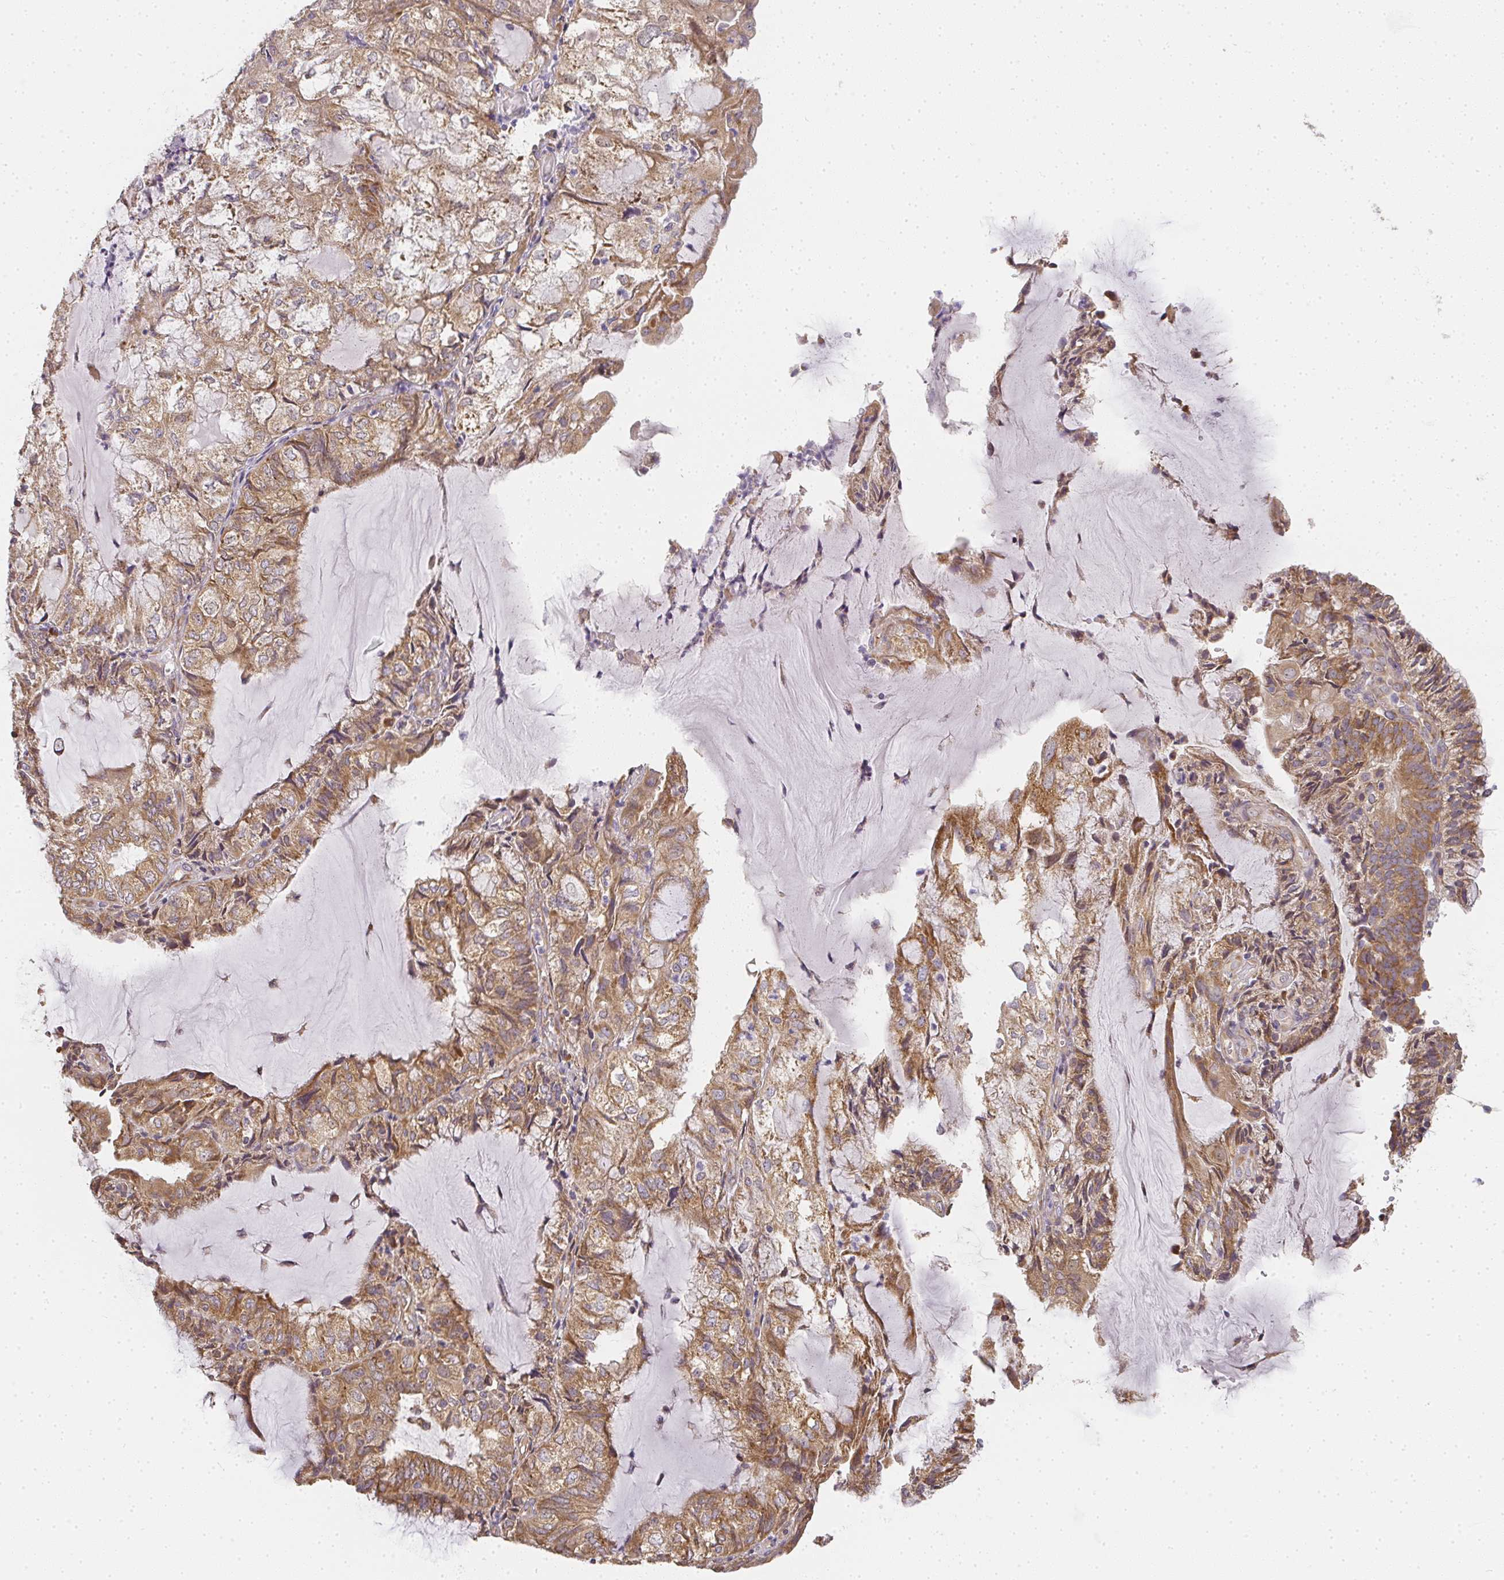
{"staining": {"intensity": "moderate", "quantity": ">75%", "location": "cytoplasmic/membranous"}, "tissue": "endometrial cancer", "cell_type": "Tumor cells", "image_type": "cancer", "snomed": [{"axis": "morphology", "description": "Adenocarcinoma, NOS"}, {"axis": "topography", "description": "Endometrium"}], "caption": "Endometrial cancer was stained to show a protein in brown. There is medium levels of moderate cytoplasmic/membranous positivity in approximately >75% of tumor cells. (IHC, brightfield microscopy, high magnification).", "gene": "SLC35B3", "patient": {"sex": "female", "age": 81}}